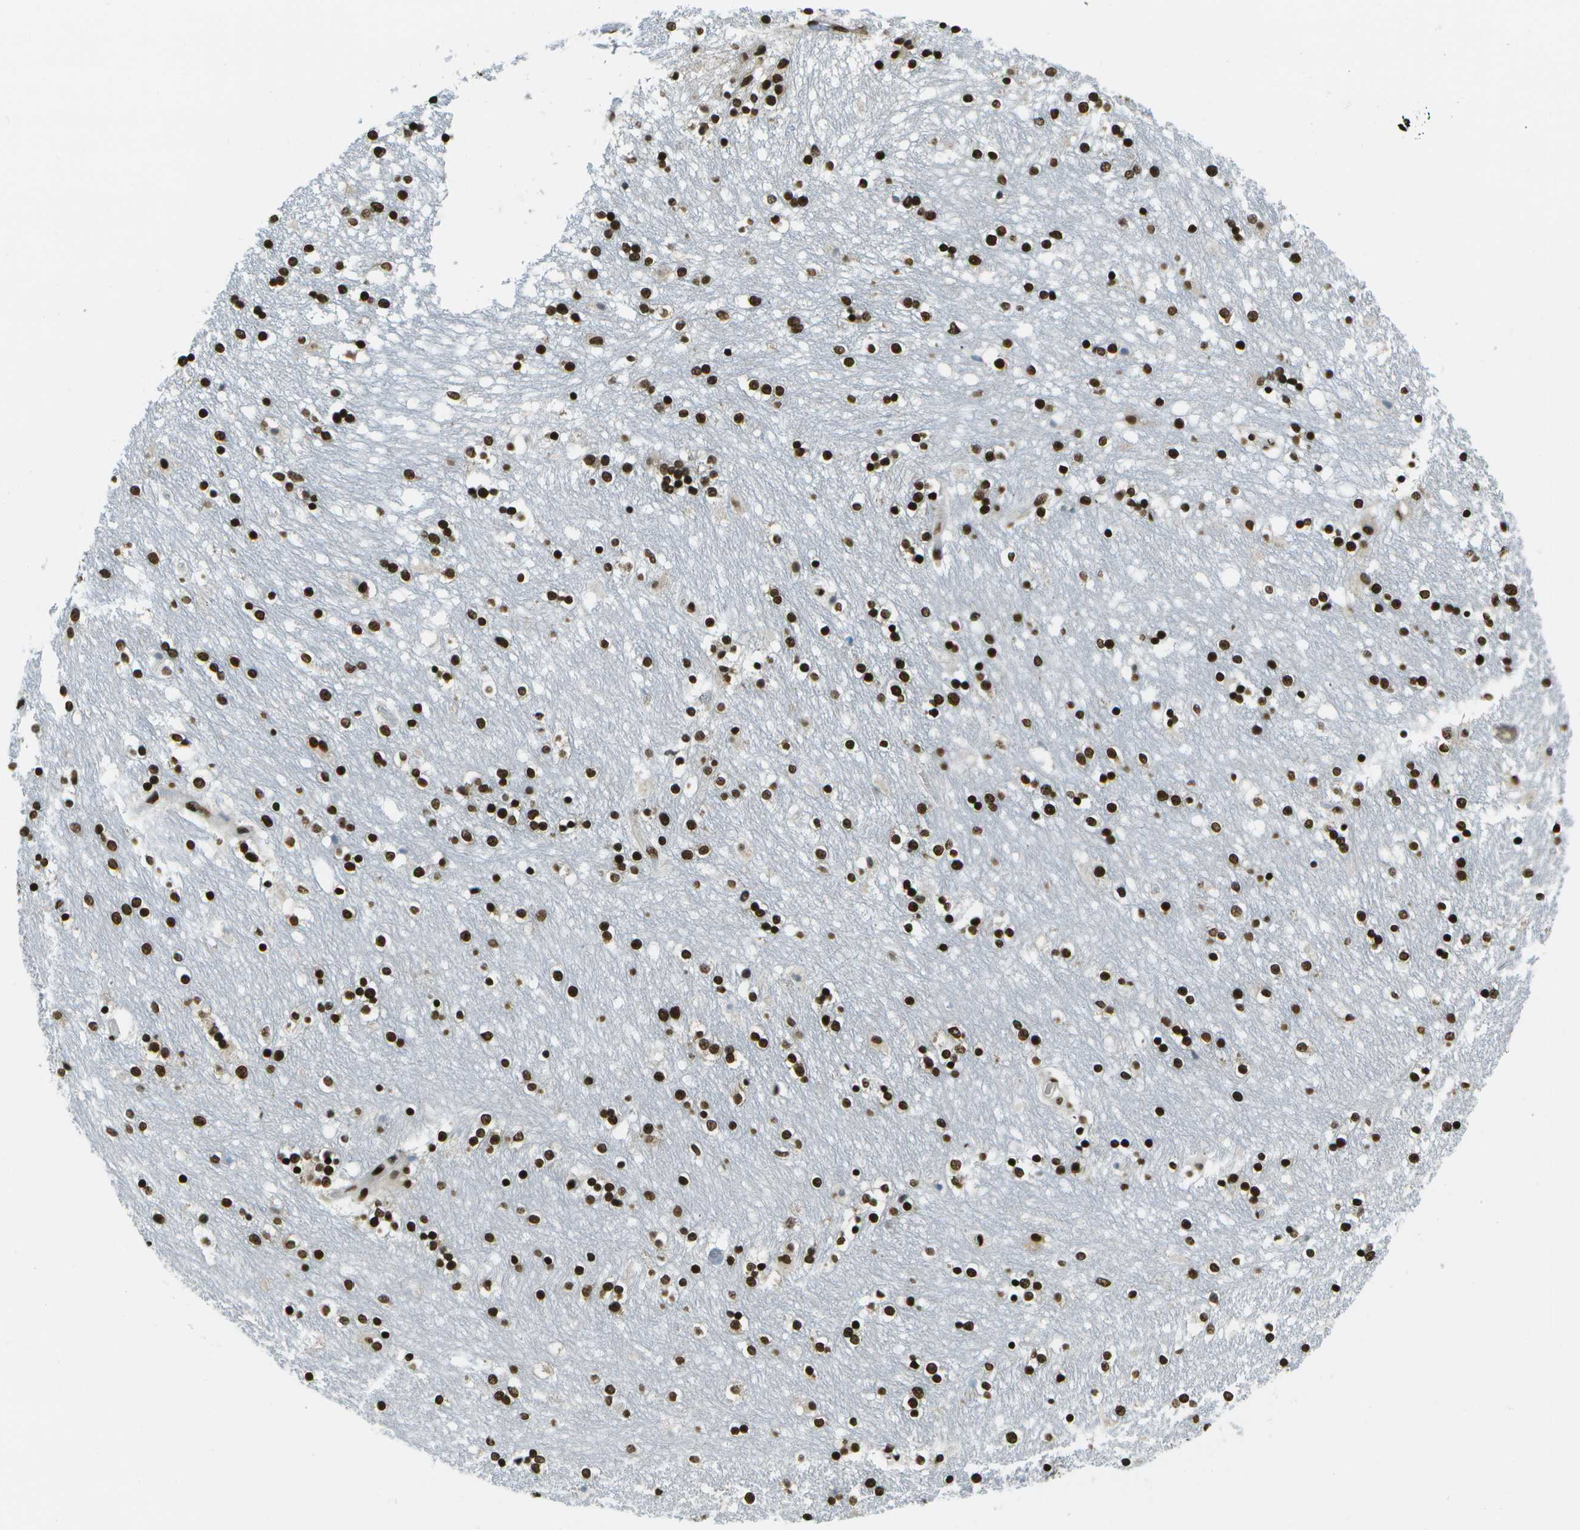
{"staining": {"intensity": "strong", "quantity": ">75%", "location": "nuclear"}, "tissue": "caudate", "cell_type": "Glial cells", "image_type": "normal", "snomed": [{"axis": "morphology", "description": "Normal tissue, NOS"}, {"axis": "topography", "description": "Lateral ventricle wall"}], "caption": "Caudate stained for a protein exhibits strong nuclear positivity in glial cells. The staining was performed using DAB (3,3'-diaminobenzidine), with brown indicating positive protein expression. Nuclei are stained blue with hematoxylin.", "gene": "GLYR1", "patient": {"sex": "female", "age": 54}}